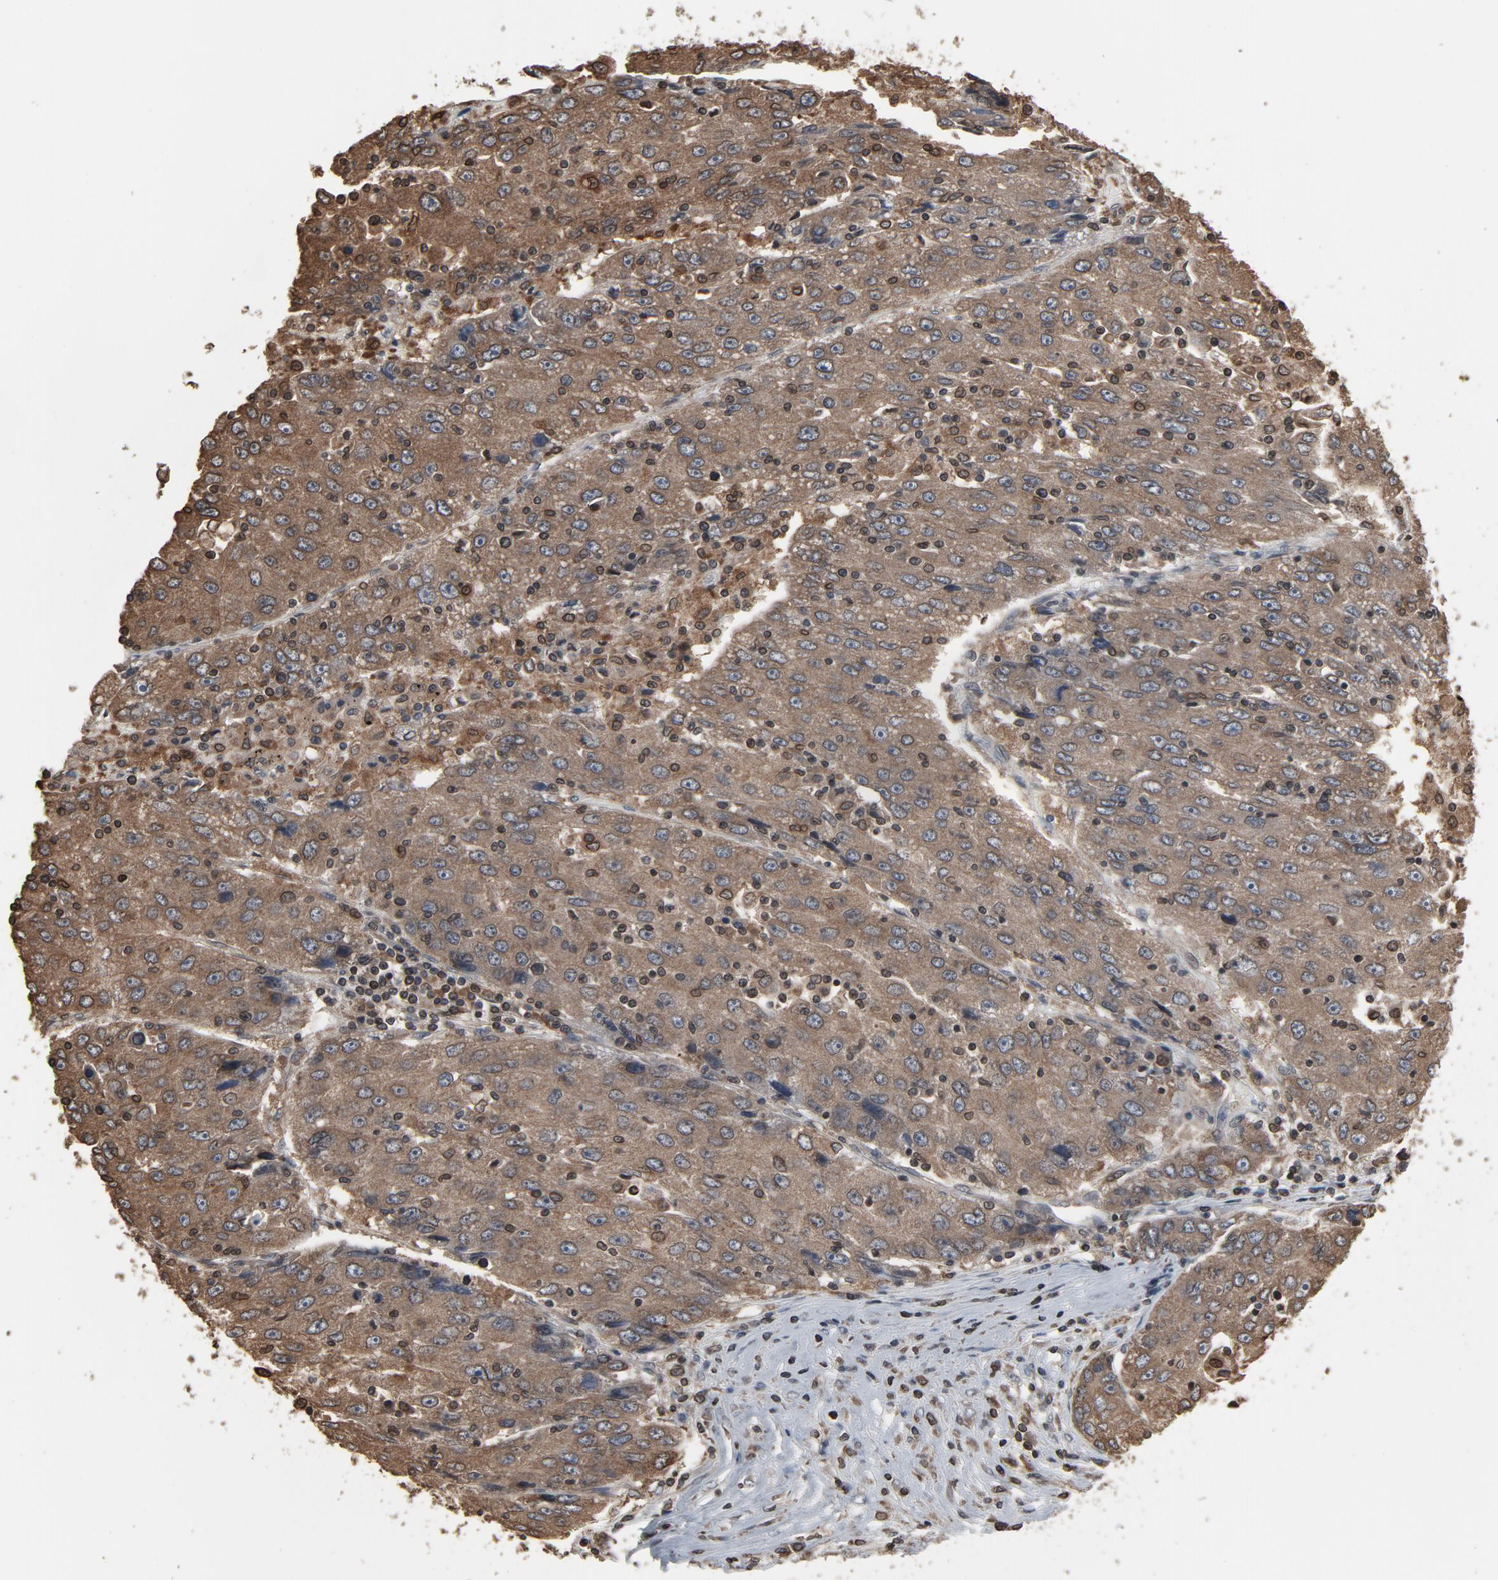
{"staining": {"intensity": "moderate", "quantity": ">75%", "location": "cytoplasmic/membranous"}, "tissue": "liver cancer", "cell_type": "Tumor cells", "image_type": "cancer", "snomed": [{"axis": "morphology", "description": "Carcinoma, Hepatocellular, NOS"}, {"axis": "topography", "description": "Liver"}], "caption": "Liver cancer (hepatocellular carcinoma) stained with a brown dye reveals moderate cytoplasmic/membranous positive staining in approximately >75% of tumor cells.", "gene": "UBE2D1", "patient": {"sex": "male", "age": 49}}